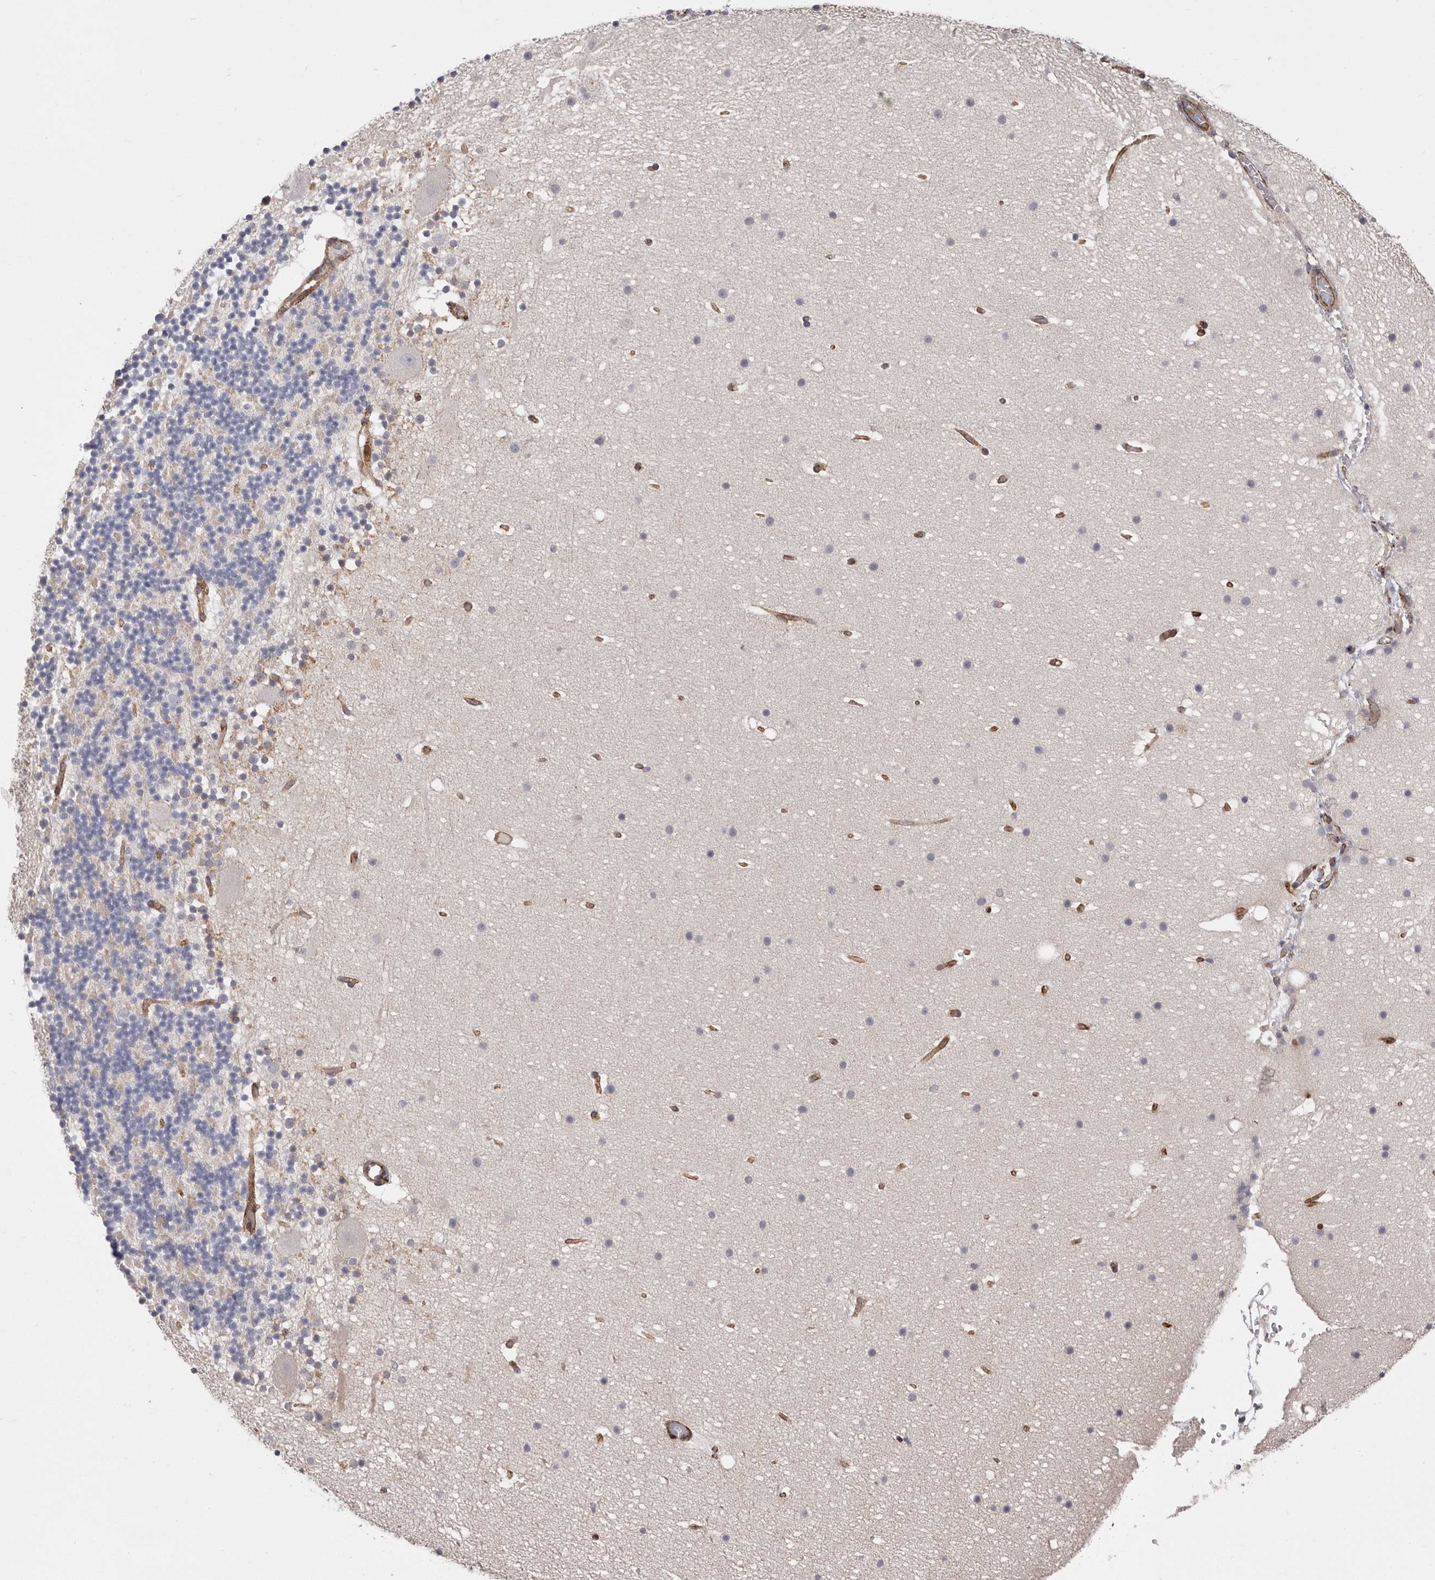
{"staining": {"intensity": "negative", "quantity": "none", "location": "none"}, "tissue": "cerebellum", "cell_type": "Cells in granular layer", "image_type": "normal", "snomed": [{"axis": "morphology", "description": "Normal tissue, NOS"}, {"axis": "topography", "description": "Cerebellum"}], "caption": "A high-resolution photomicrograph shows immunohistochemistry staining of unremarkable cerebellum, which reveals no significant expression in cells in granular layer. The staining is performed using DAB brown chromogen with nuclei counter-stained in using hematoxylin.", "gene": "WDTC1", "patient": {"sex": "male", "age": 57}}